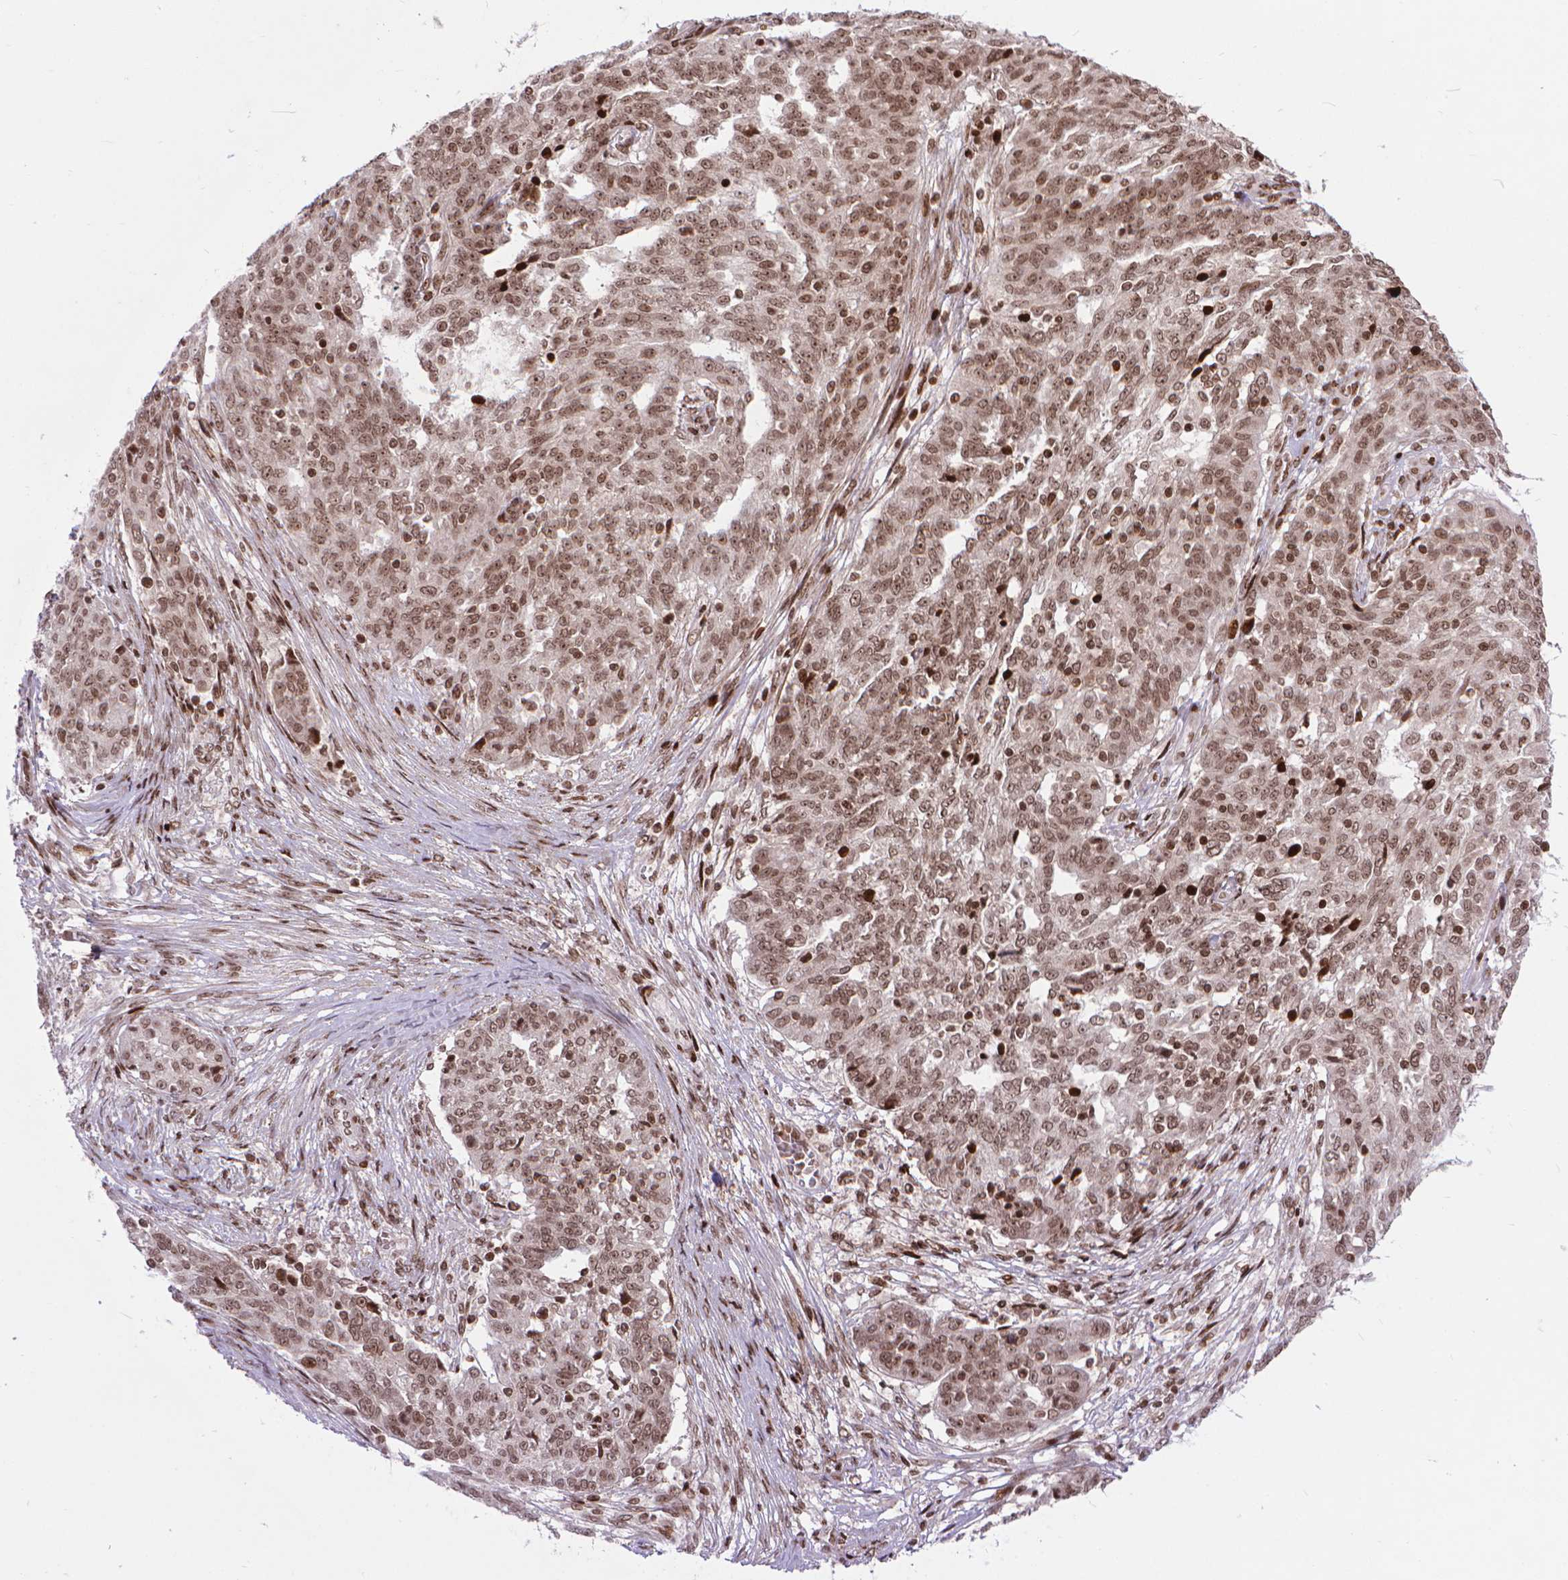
{"staining": {"intensity": "weak", "quantity": ">75%", "location": "nuclear"}, "tissue": "ovarian cancer", "cell_type": "Tumor cells", "image_type": "cancer", "snomed": [{"axis": "morphology", "description": "Cystadenocarcinoma, serous, NOS"}, {"axis": "topography", "description": "Ovary"}], "caption": "Immunohistochemistry (DAB) staining of serous cystadenocarcinoma (ovarian) displays weak nuclear protein positivity in about >75% of tumor cells.", "gene": "AMER1", "patient": {"sex": "female", "age": 67}}